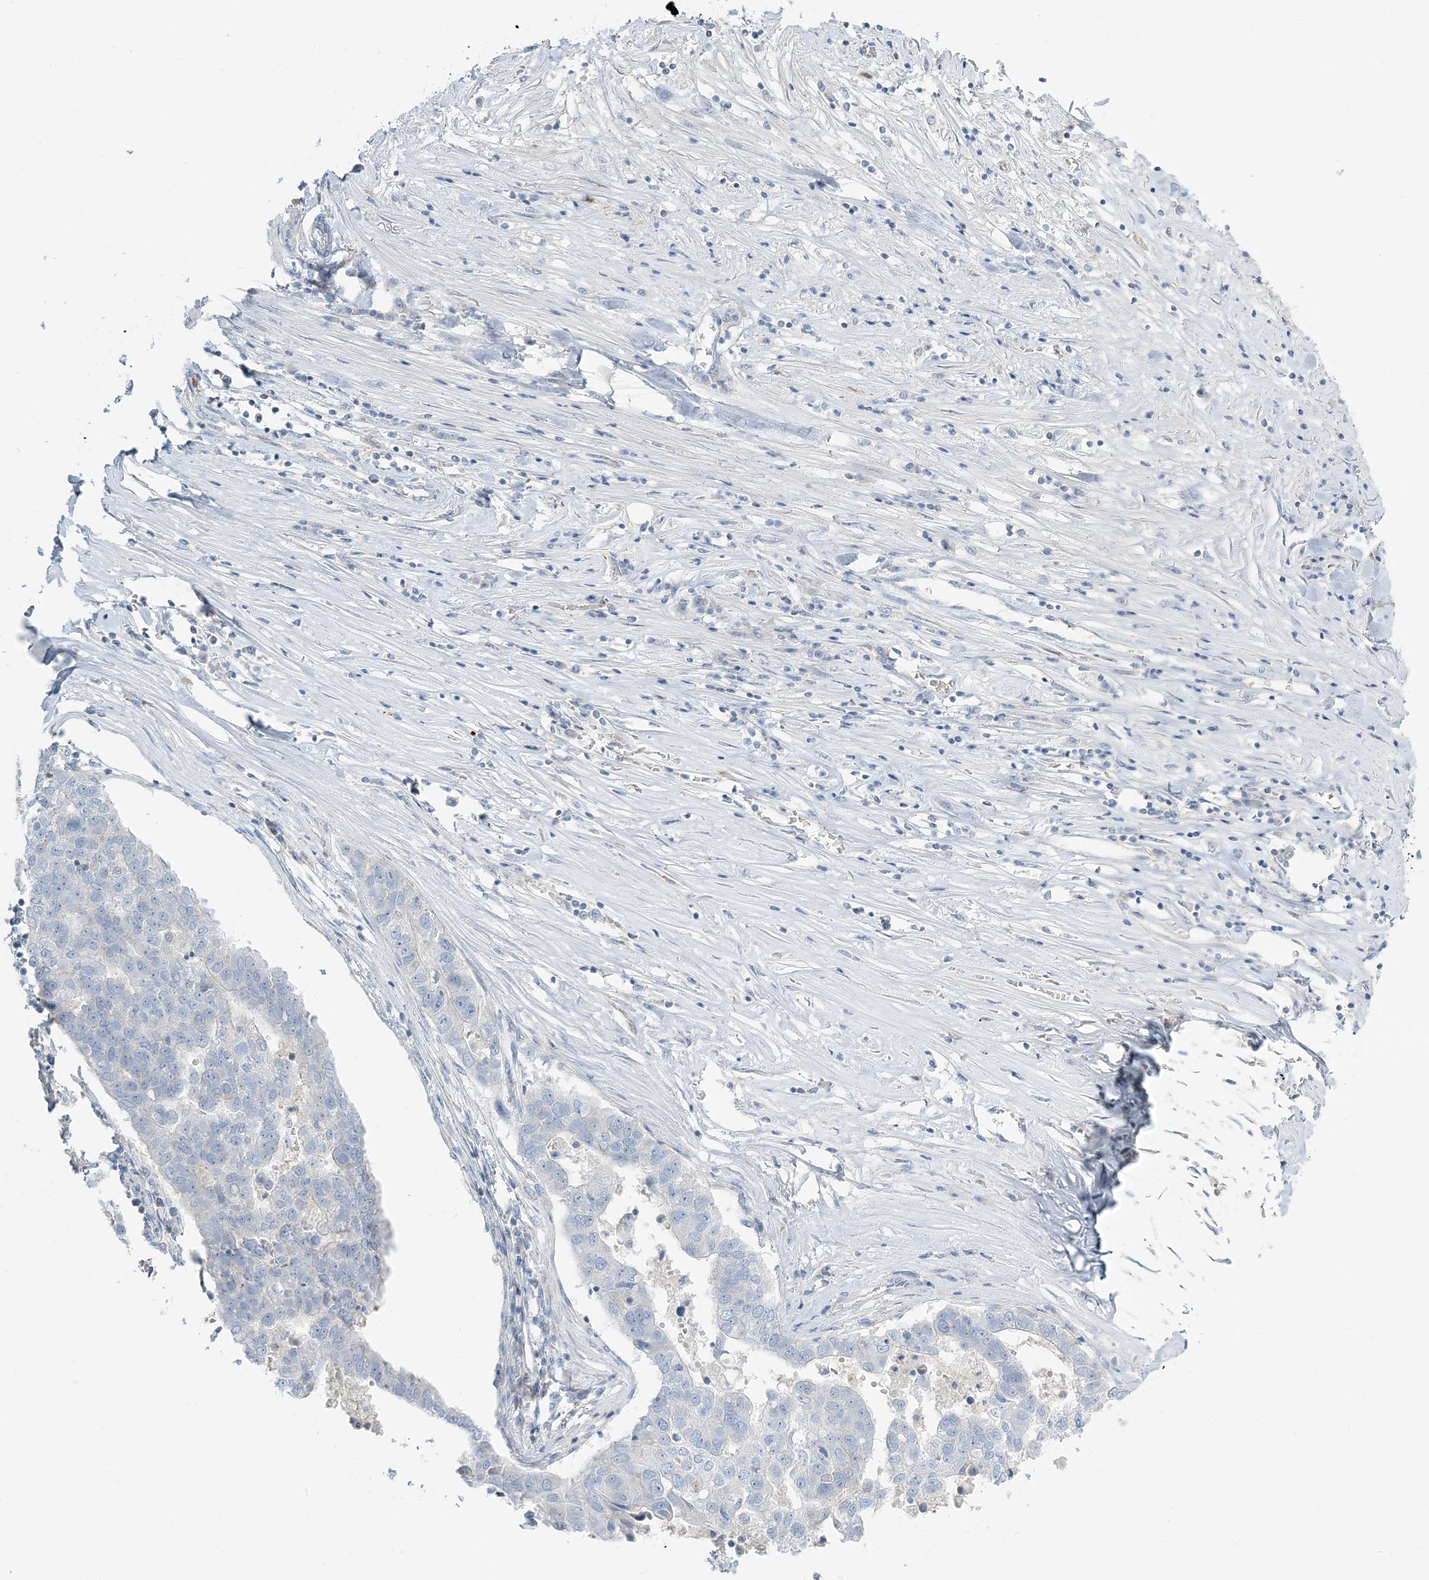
{"staining": {"intensity": "negative", "quantity": "none", "location": "none"}, "tissue": "pancreatic cancer", "cell_type": "Tumor cells", "image_type": "cancer", "snomed": [{"axis": "morphology", "description": "Adenocarcinoma, NOS"}, {"axis": "topography", "description": "Pancreas"}], "caption": "Tumor cells are negative for brown protein staining in pancreatic cancer. (Stains: DAB (3,3'-diaminobenzidine) IHC with hematoxylin counter stain, Microscopy: brightfield microscopy at high magnification).", "gene": "NAA11", "patient": {"sex": "female", "age": 61}}